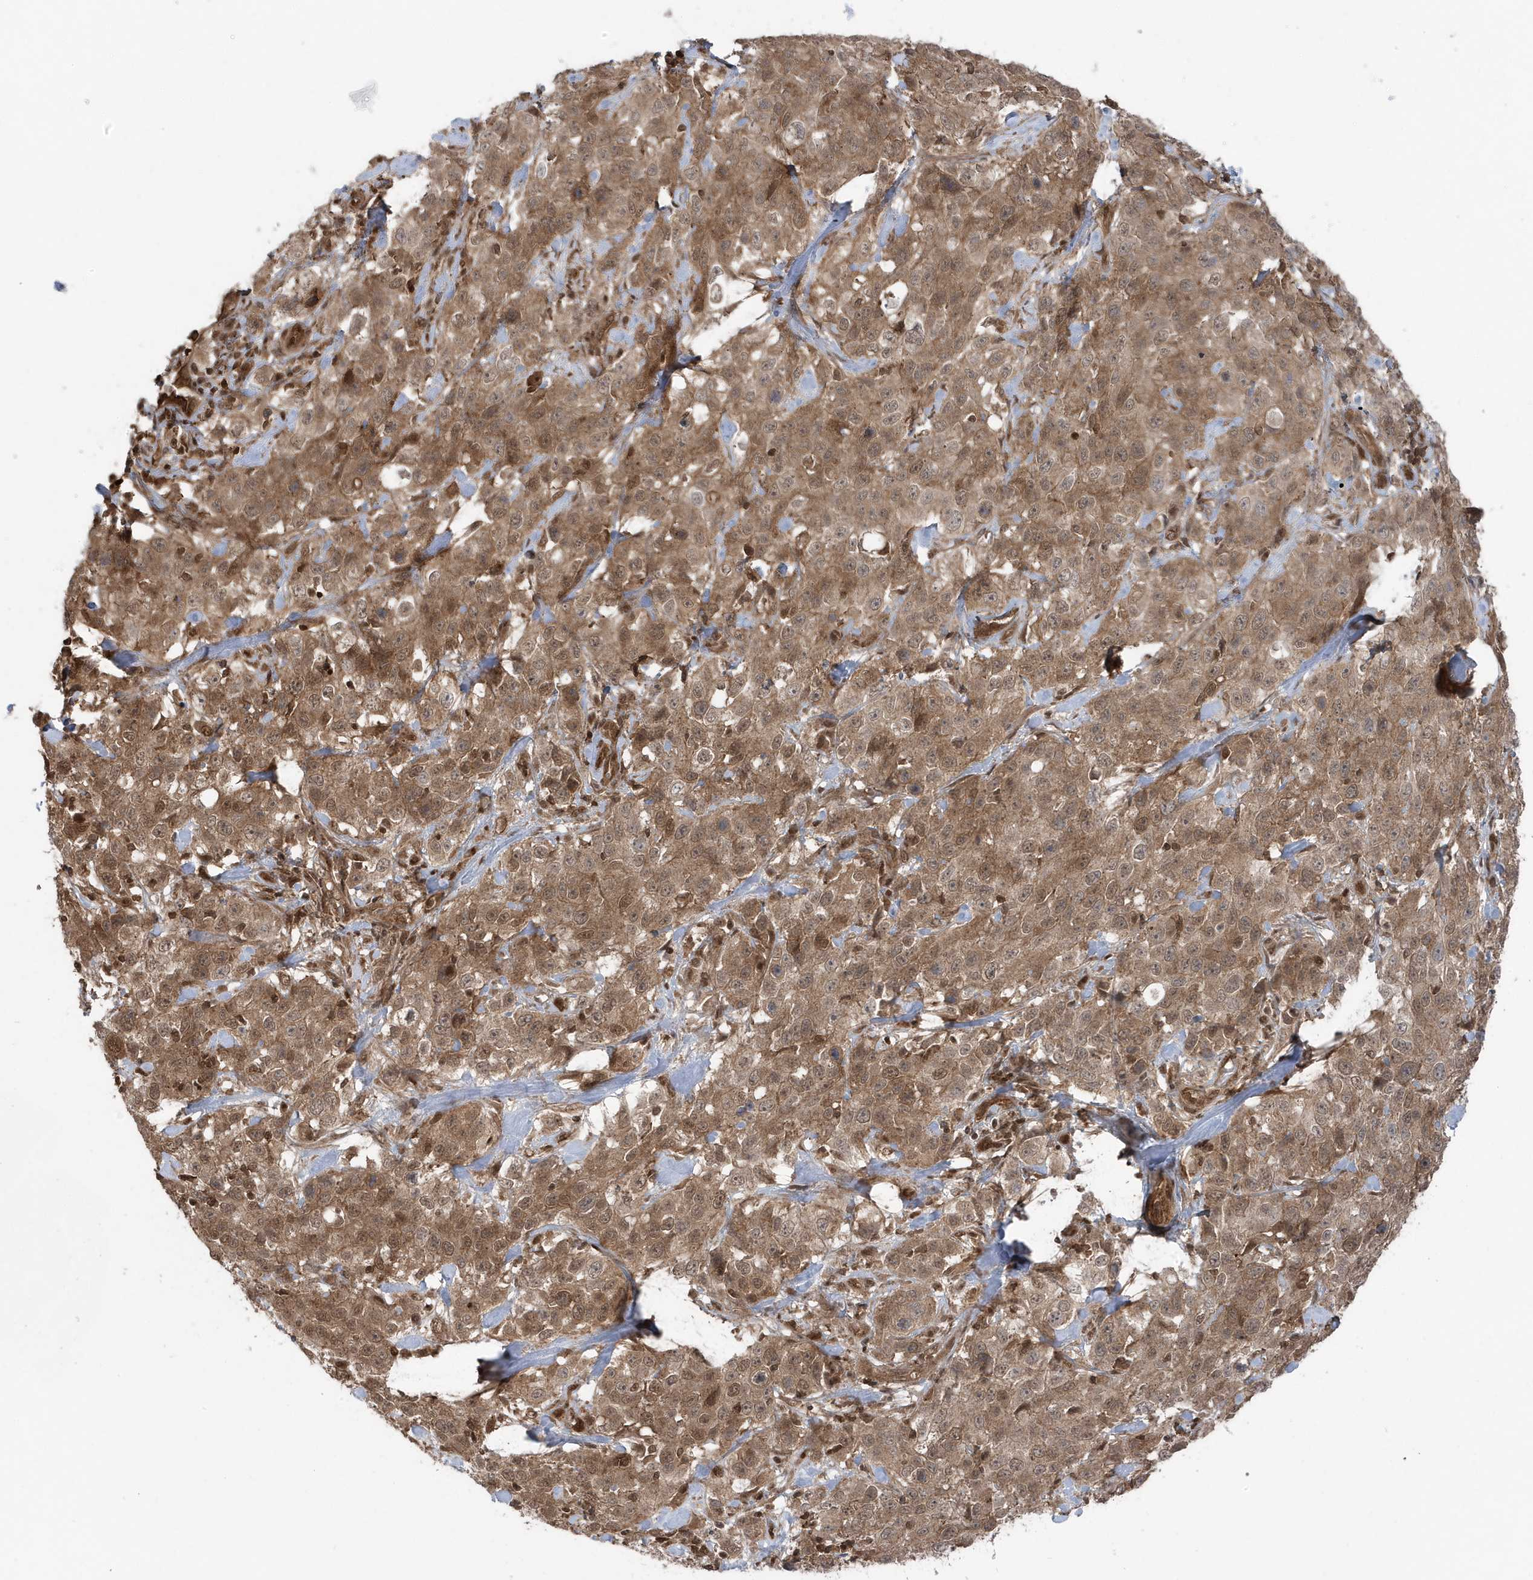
{"staining": {"intensity": "moderate", "quantity": ">75%", "location": "cytoplasmic/membranous,nuclear"}, "tissue": "stomach cancer", "cell_type": "Tumor cells", "image_type": "cancer", "snomed": [{"axis": "morphology", "description": "Normal tissue, NOS"}, {"axis": "morphology", "description": "Adenocarcinoma, NOS"}, {"axis": "topography", "description": "Lymph node"}, {"axis": "topography", "description": "Stomach"}], "caption": "Tumor cells exhibit medium levels of moderate cytoplasmic/membranous and nuclear positivity in about >75% of cells in stomach adenocarcinoma.", "gene": "MAPK1IP1L", "patient": {"sex": "male", "age": 48}}